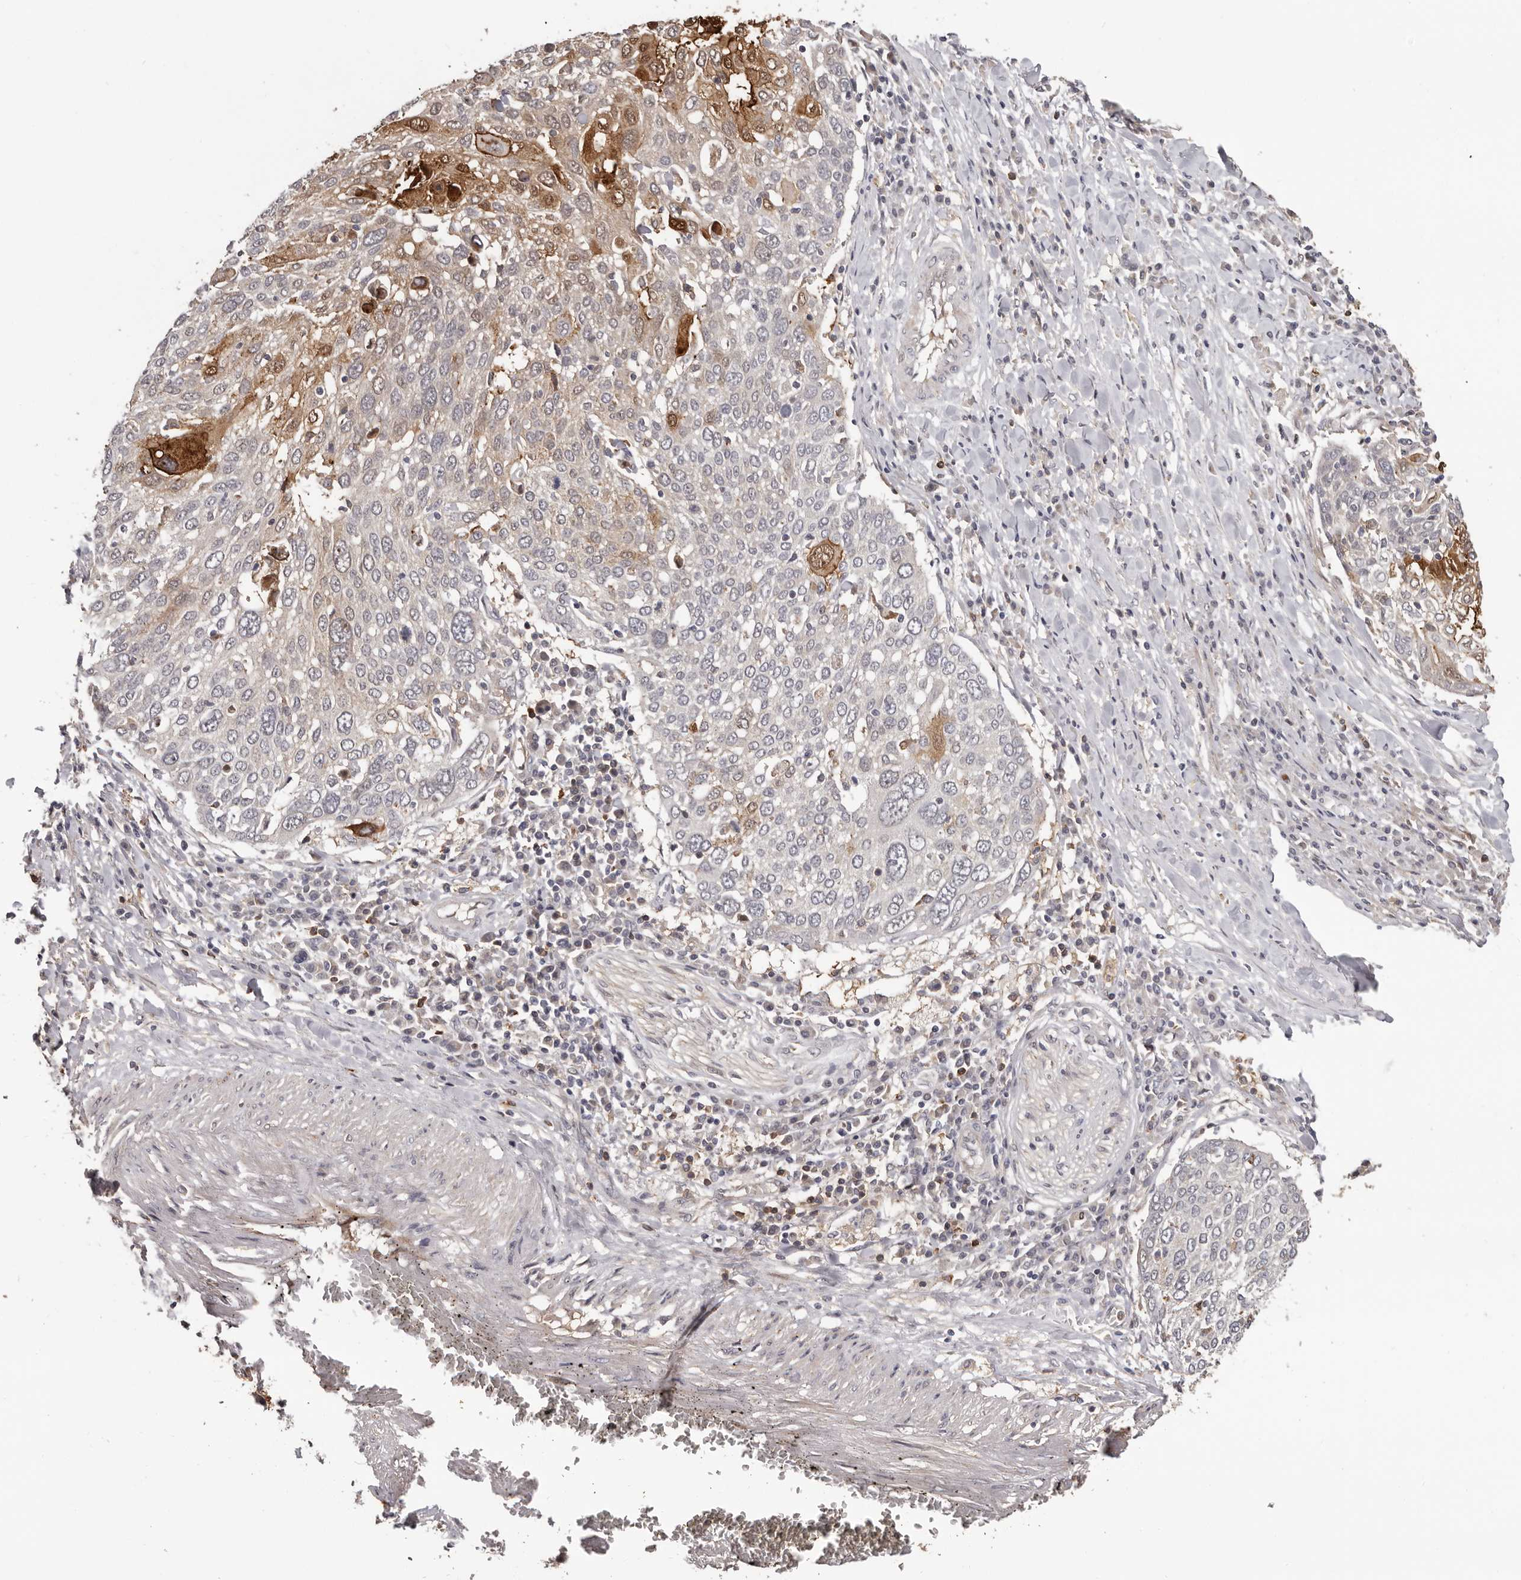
{"staining": {"intensity": "moderate", "quantity": "25%-75%", "location": "cytoplasmic/membranous,nuclear"}, "tissue": "lung cancer", "cell_type": "Tumor cells", "image_type": "cancer", "snomed": [{"axis": "morphology", "description": "Squamous cell carcinoma, NOS"}, {"axis": "topography", "description": "Lung"}], "caption": "A brown stain labels moderate cytoplasmic/membranous and nuclear positivity of a protein in human lung squamous cell carcinoma tumor cells.", "gene": "PRR12", "patient": {"sex": "male", "age": 65}}